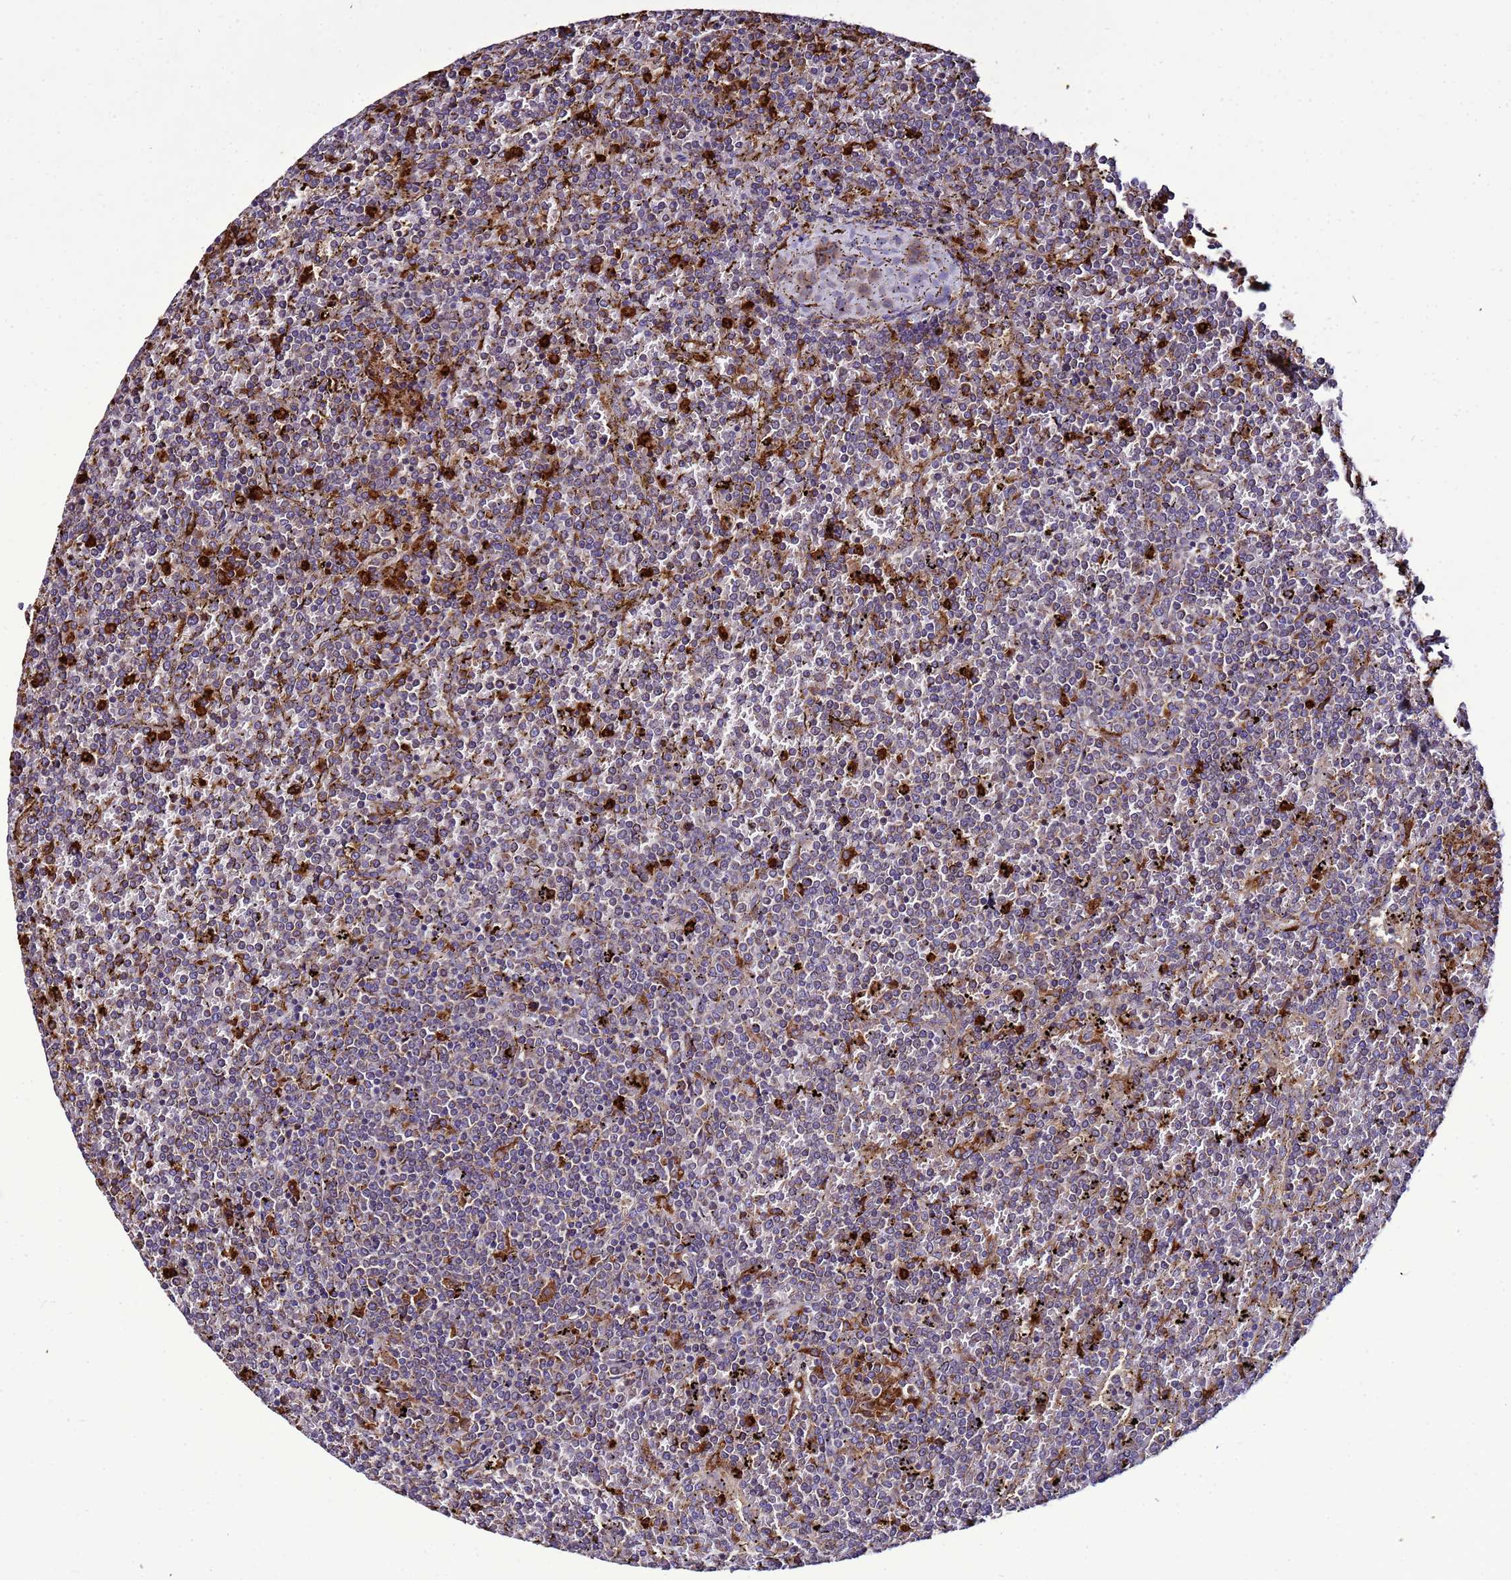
{"staining": {"intensity": "negative", "quantity": "none", "location": "none"}, "tissue": "lymphoma", "cell_type": "Tumor cells", "image_type": "cancer", "snomed": [{"axis": "morphology", "description": "Malignant lymphoma, non-Hodgkin's type, Low grade"}, {"axis": "topography", "description": "Spleen"}], "caption": "Photomicrograph shows no protein positivity in tumor cells of low-grade malignant lymphoma, non-Hodgkin's type tissue. (DAB (3,3'-diaminobenzidine) IHC with hematoxylin counter stain).", "gene": "ANTKMT", "patient": {"sex": "female", "age": 19}}